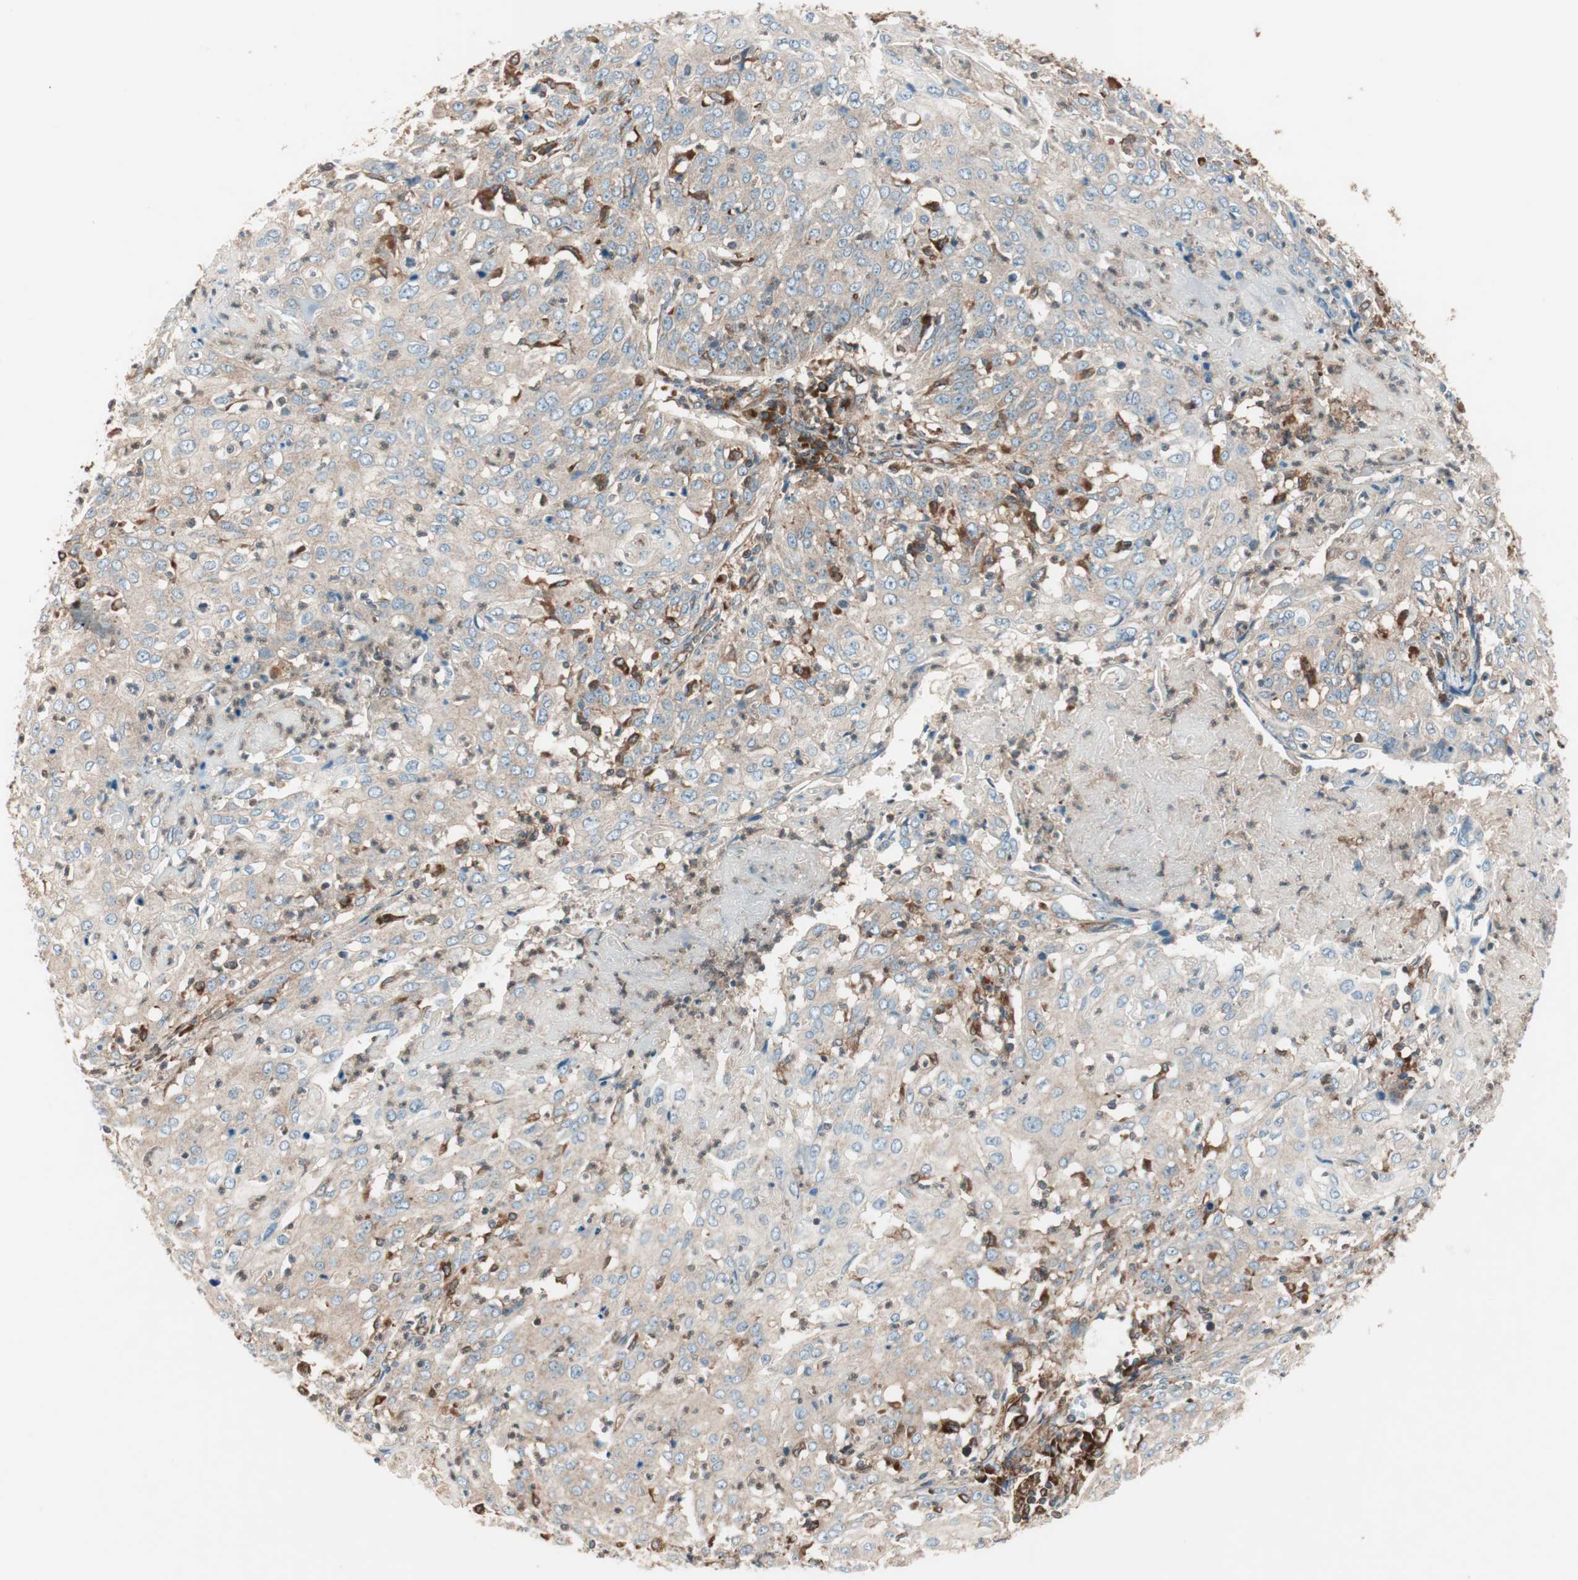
{"staining": {"intensity": "weak", "quantity": ">75%", "location": "cytoplasmic/membranous"}, "tissue": "cervical cancer", "cell_type": "Tumor cells", "image_type": "cancer", "snomed": [{"axis": "morphology", "description": "Squamous cell carcinoma, NOS"}, {"axis": "topography", "description": "Cervix"}], "caption": "Protein expression by immunohistochemistry shows weak cytoplasmic/membranous staining in approximately >75% of tumor cells in cervical cancer (squamous cell carcinoma).", "gene": "RAB5A", "patient": {"sex": "female", "age": 39}}